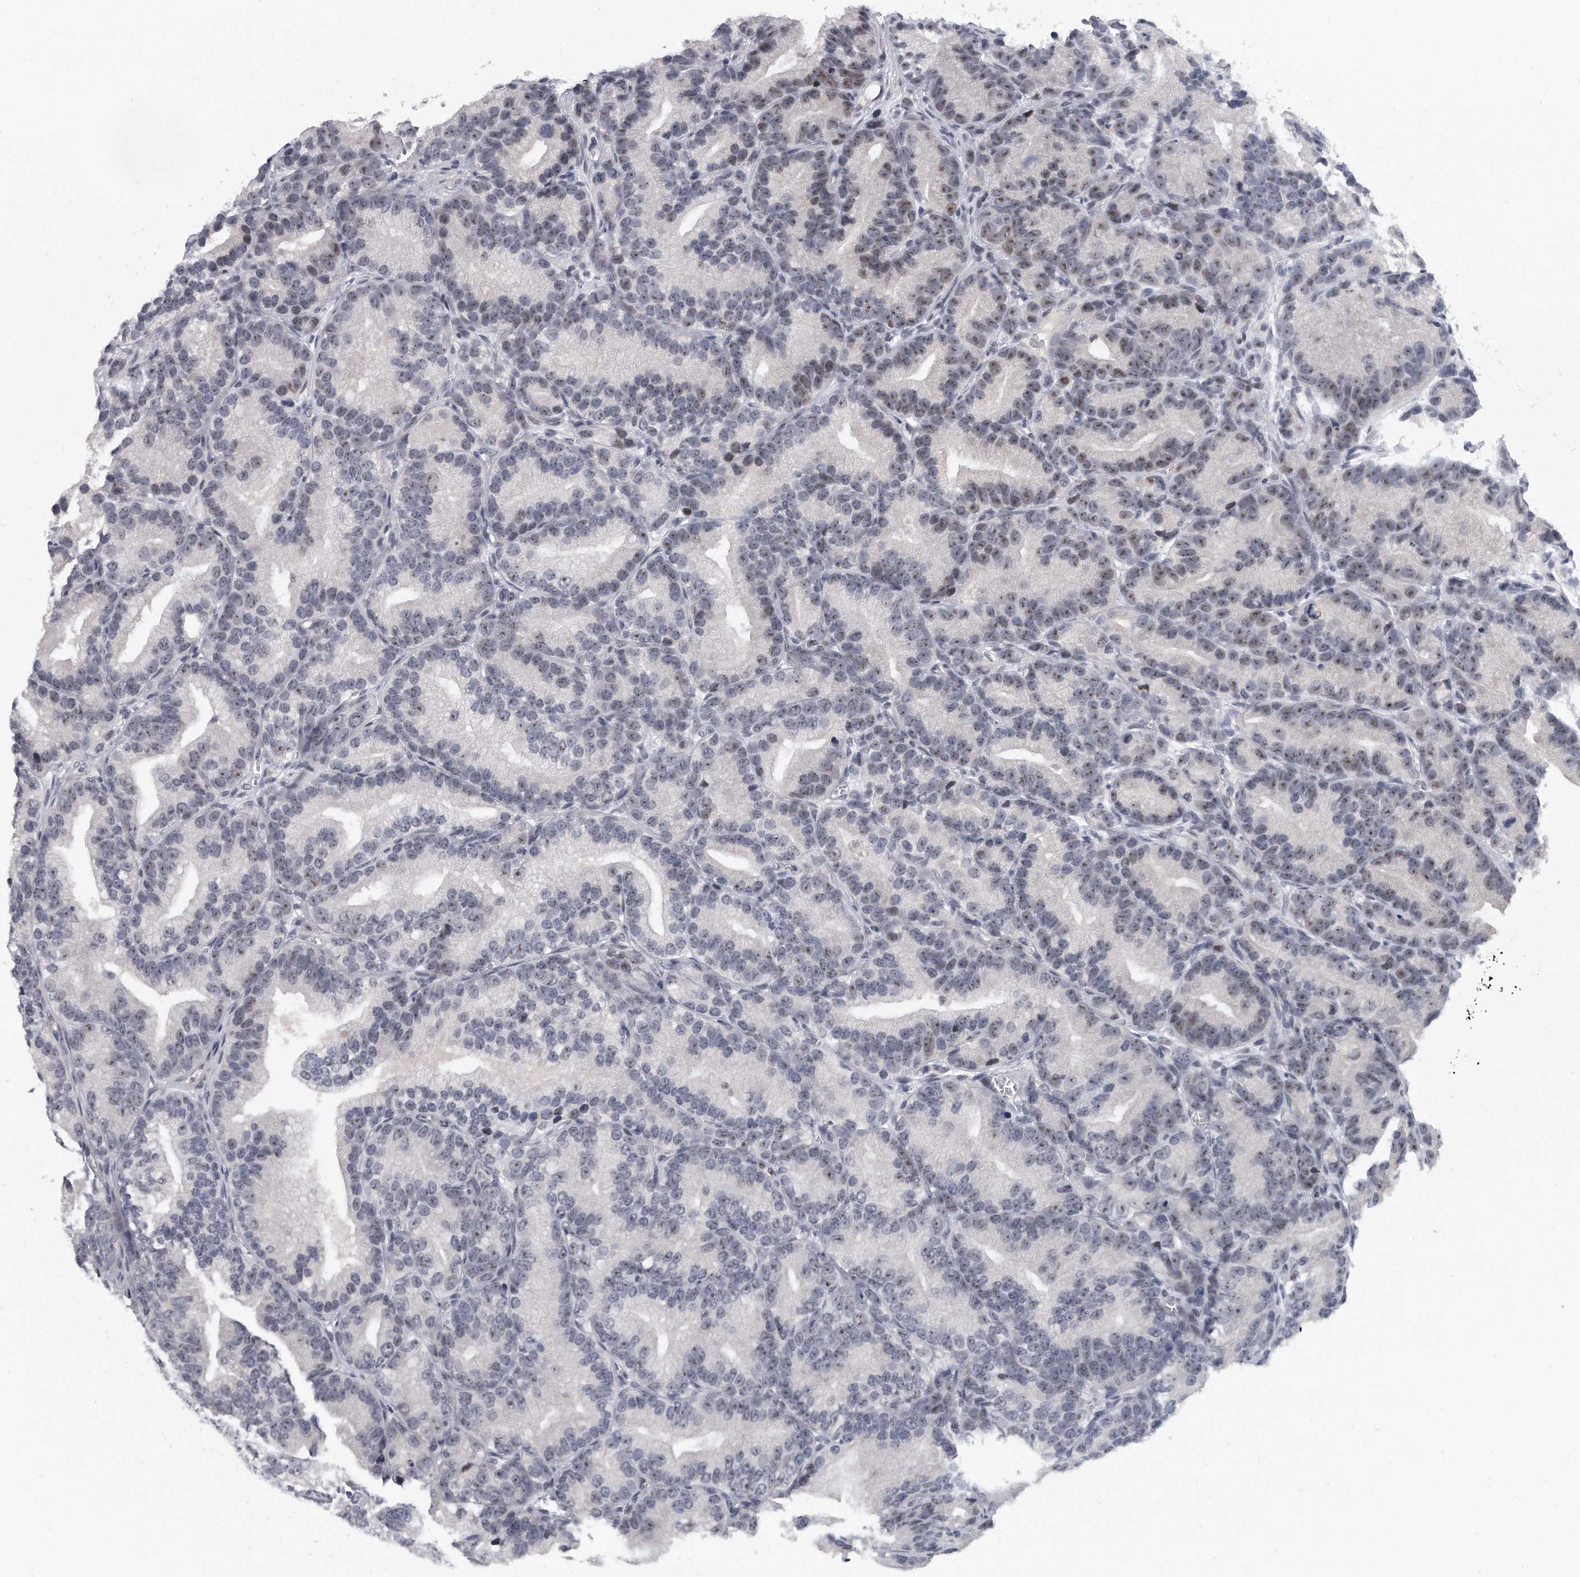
{"staining": {"intensity": "weak", "quantity": "25%-75%", "location": "nuclear"}, "tissue": "prostate cancer", "cell_type": "Tumor cells", "image_type": "cancer", "snomed": [{"axis": "morphology", "description": "Adenocarcinoma, Low grade"}, {"axis": "topography", "description": "Prostate"}], "caption": "IHC of human low-grade adenocarcinoma (prostate) exhibits low levels of weak nuclear expression in about 25%-75% of tumor cells.", "gene": "TFCP2L1", "patient": {"sex": "male", "age": 89}}